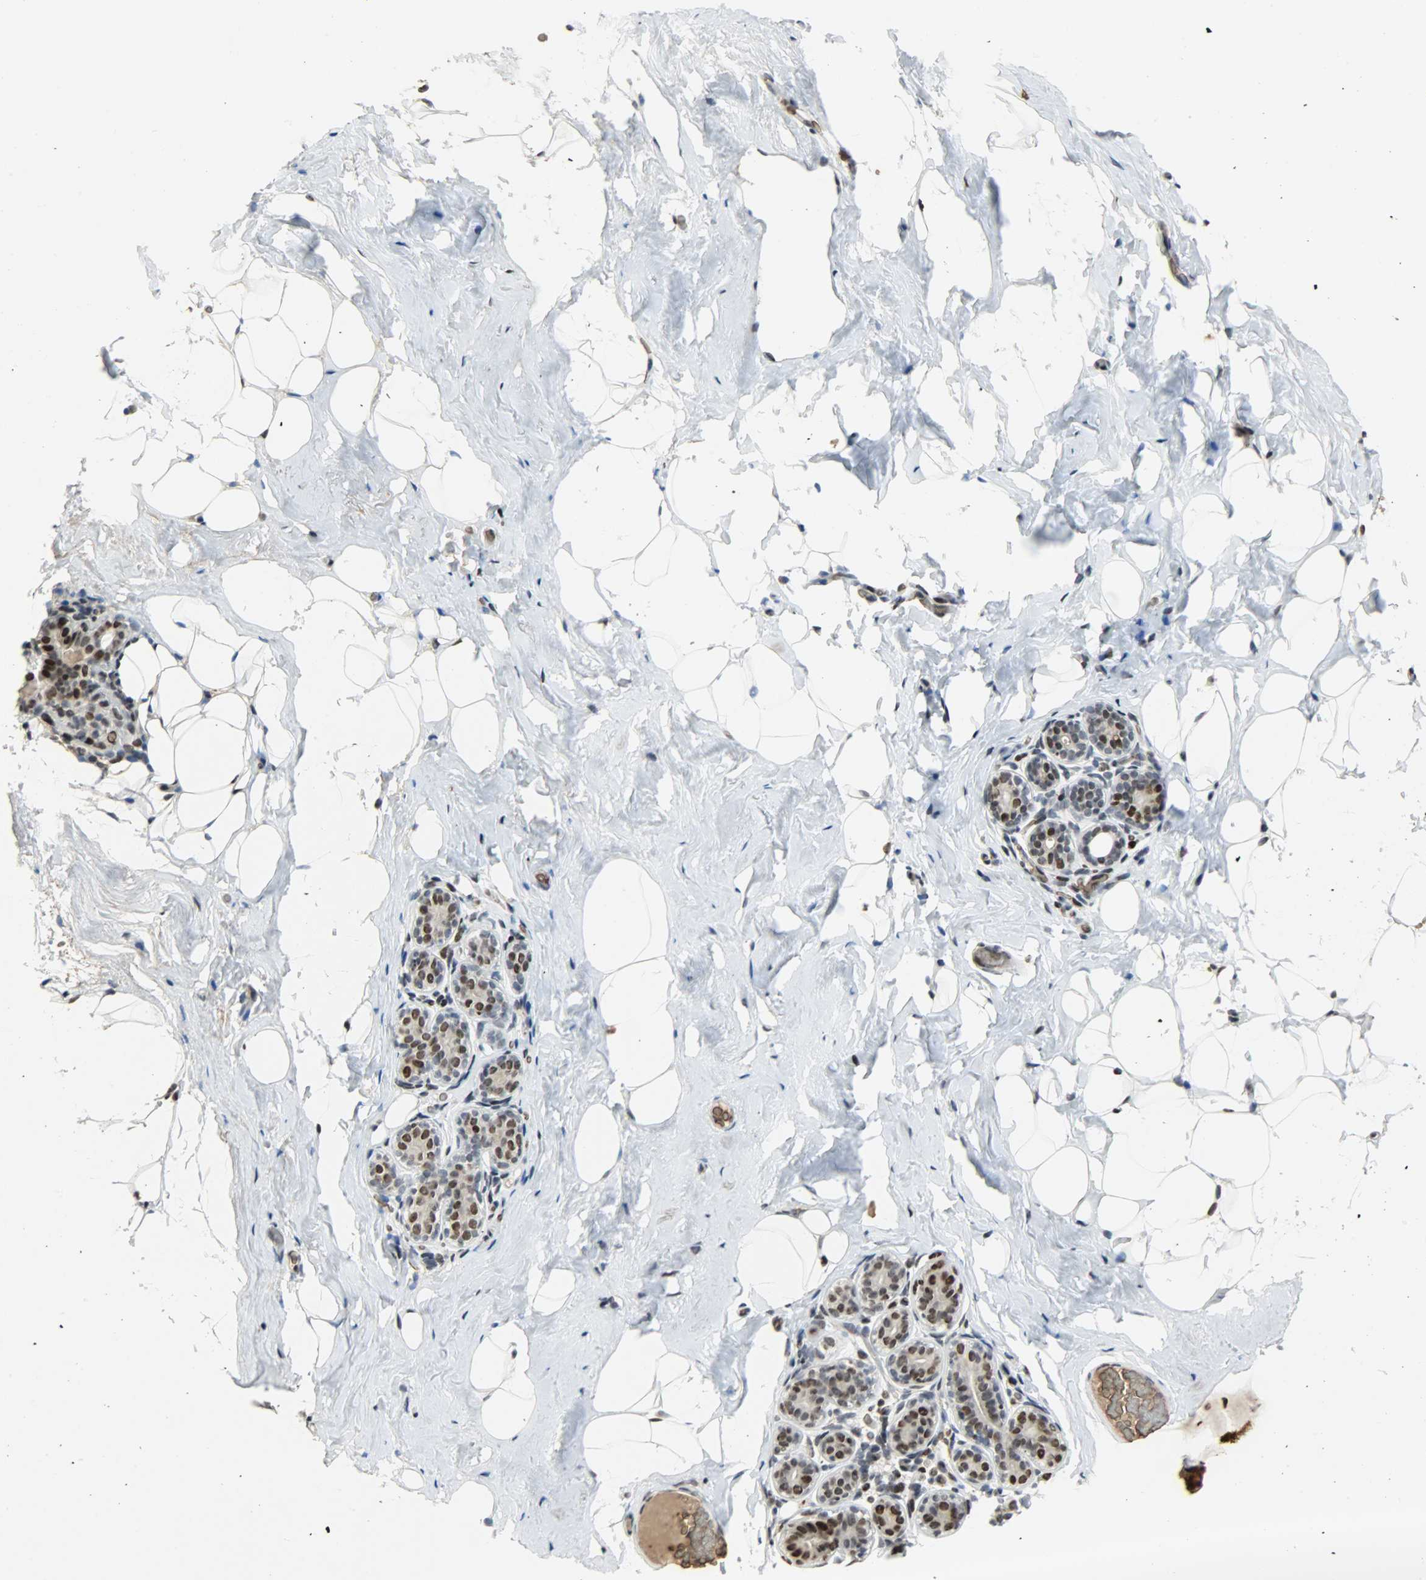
{"staining": {"intensity": "negative", "quantity": "none", "location": "none"}, "tissue": "breast", "cell_type": "Adipocytes", "image_type": "normal", "snomed": [{"axis": "morphology", "description": "Normal tissue, NOS"}, {"axis": "topography", "description": "Breast"}, {"axis": "topography", "description": "Soft tissue"}], "caption": "Immunohistochemistry histopathology image of unremarkable breast: breast stained with DAB (3,3'-diaminobenzidine) reveals no significant protein positivity in adipocytes. (IHC, brightfield microscopy, high magnification).", "gene": "SNAI1", "patient": {"sex": "female", "age": 75}}